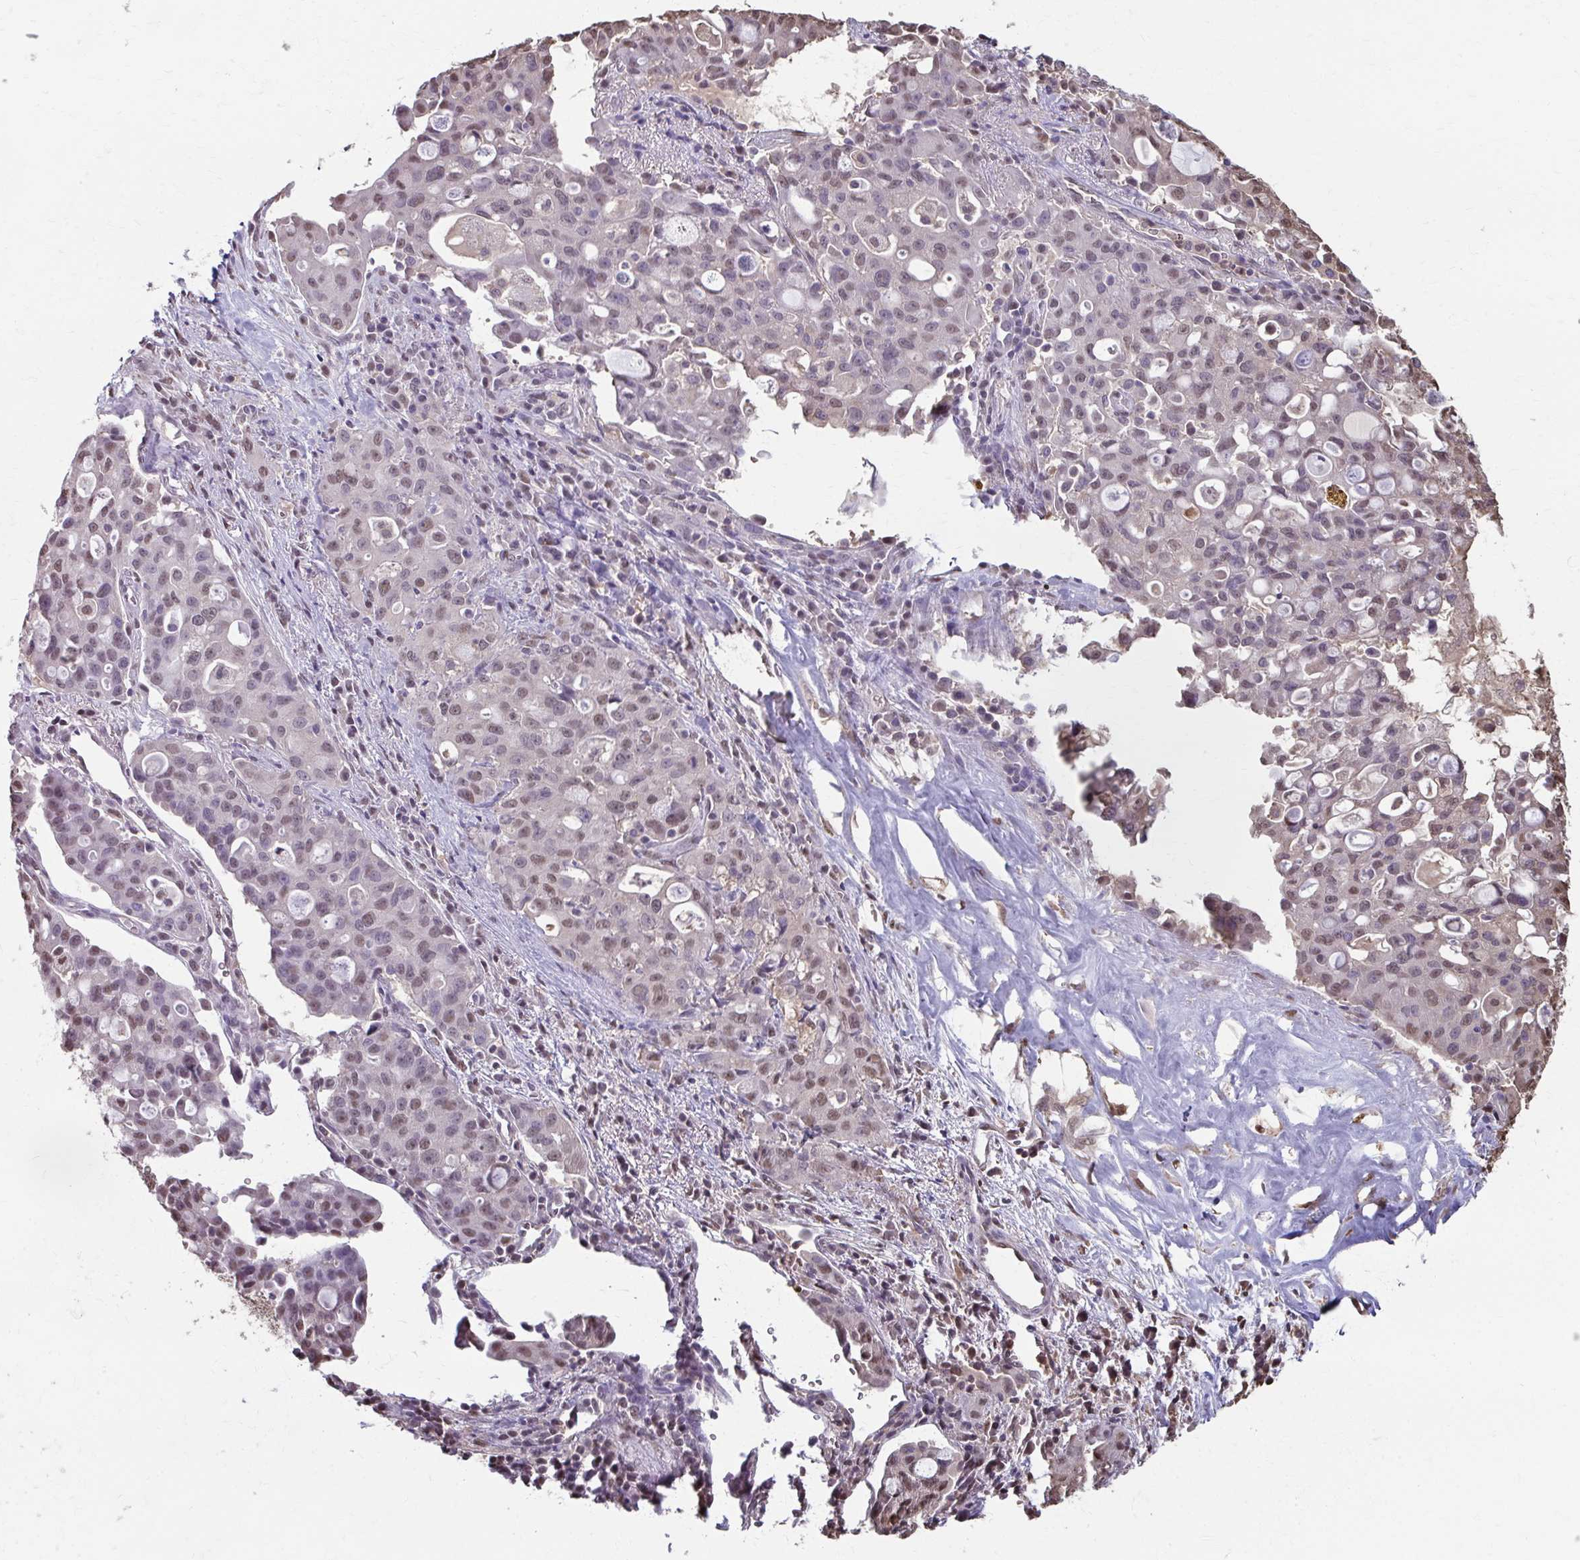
{"staining": {"intensity": "weak", "quantity": "25%-75%", "location": "nuclear"}, "tissue": "lung cancer", "cell_type": "Tumor cells", "image_type": "cancer", "snomed": [{"axis": "morphology", "description": "Adenocarcinoma, NOS"}, {"axis": "topography", "description": "Lung"}], "caption": "Human lung cancer (adenocarcinoma) stained for a protein (brown) displays weak nuclear positive staining in about 25%-75% of tumor cells.", "gene": "ING4", "patient": {"sex": "female", "age": 44}}